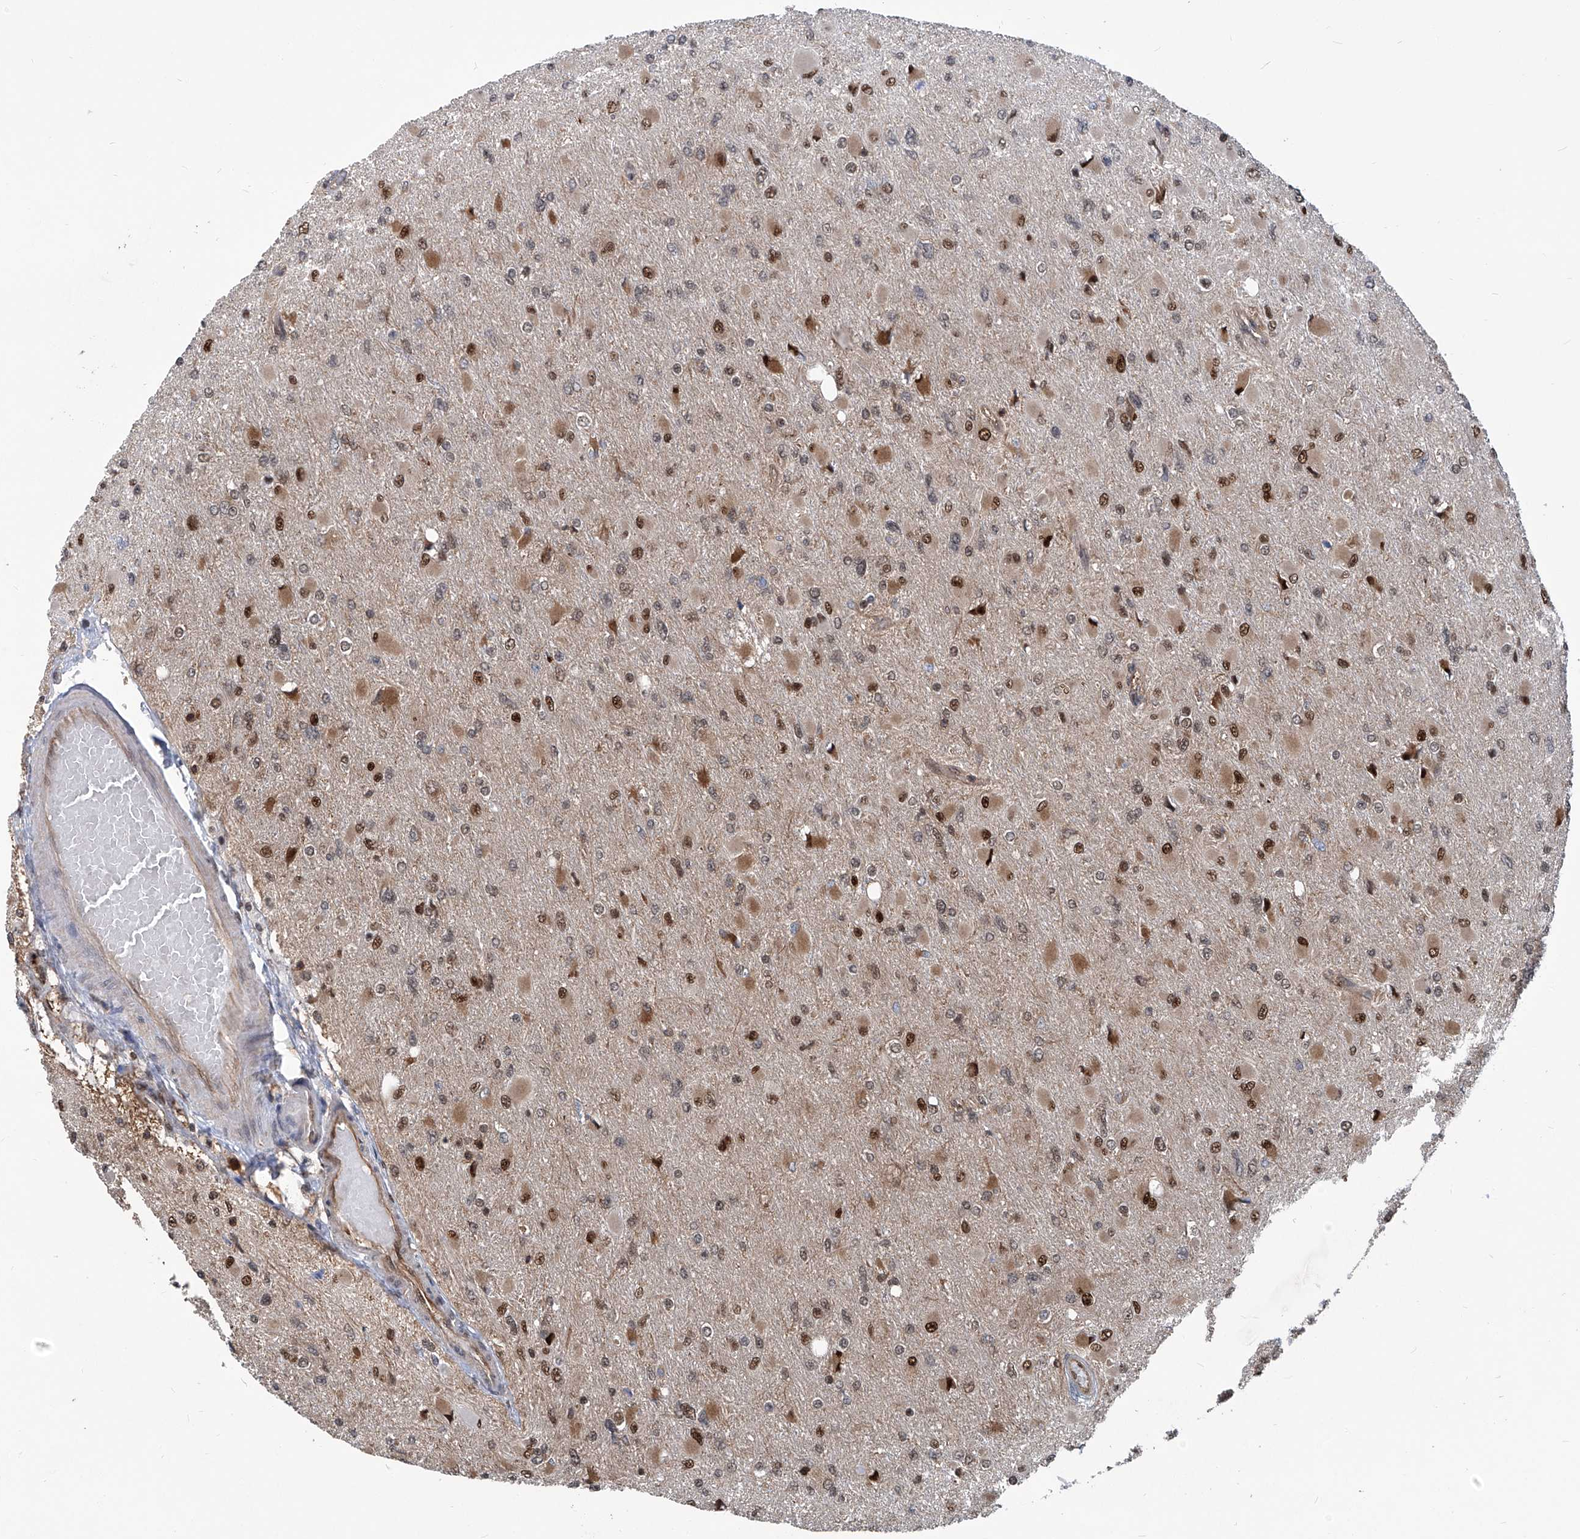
{"staining": {"intensity": "moderate", "quantity": "<25%", "location": "nuclear"}, "tissue": "glioma", "cell_type": "Tumor cells", "image_type": "cancer", "snomed": [{"axis": "morphology", "description": "Glioma, malignant, High grade"}, {"axis": "topography", "description": "Cerebral cortex"}], "caption": "Brown immunohistochemical staining in high-grade glioma (malignant) displays moderate nuclear staining in approximately <25% of tumor cells.", "gene": "PSMB1", "patient": {"sex": "female", "age": 36}}